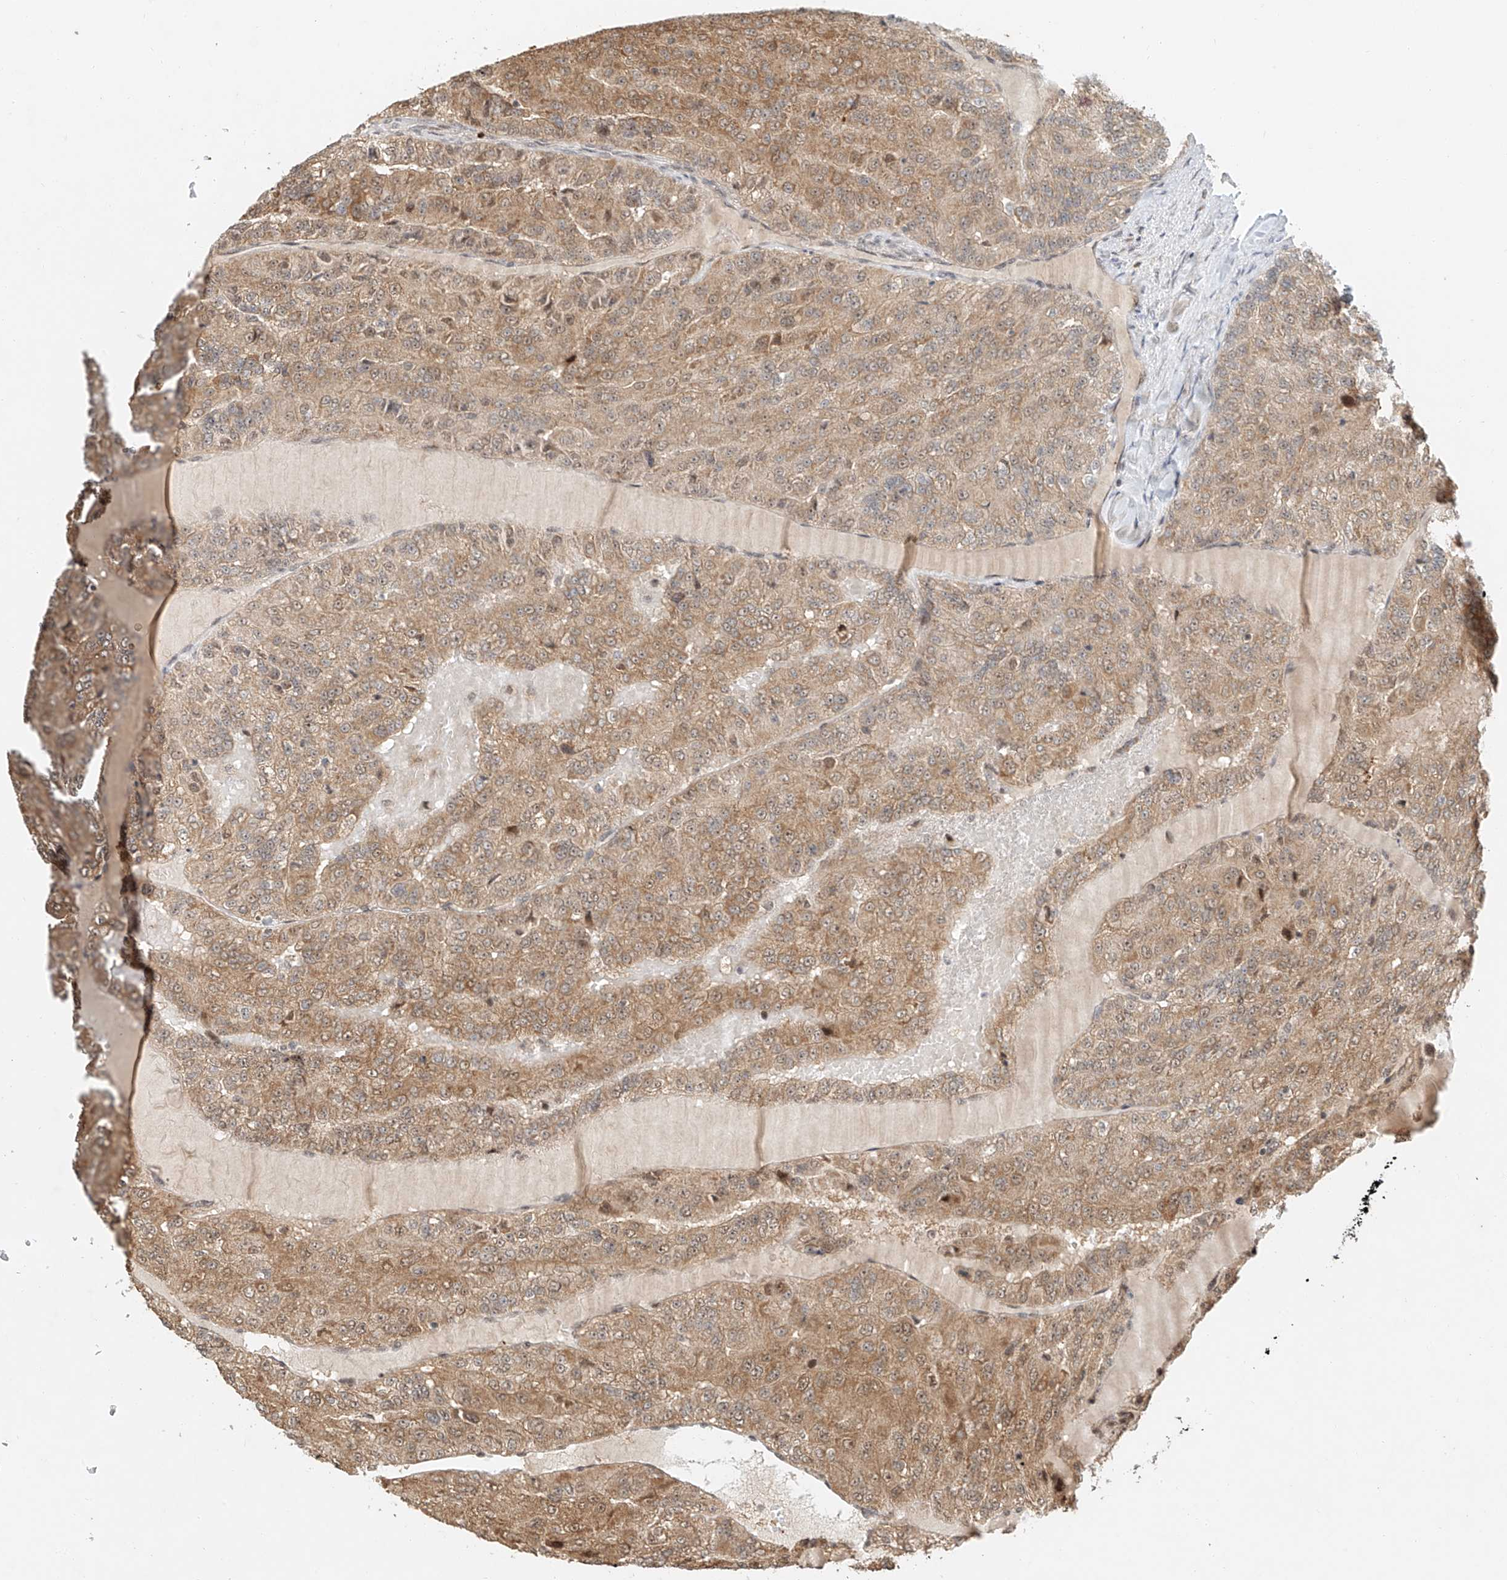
{"staining": {"intensity": "moderate", "quantity": ">75%", "location": "cytoplasmic/membranous"}, "tissue": "renal cancer", "cell_type": "Tumor cells", "image_type": "cancer", "snomed": [{"axis": "morphology", "description": "Adenocarcinoma, NOS"}, {"axis": "topography", "description": "Kidney"}], "caption": "Brown immunohistochemical staining in renal cancer (adenocarcinoma) shows moderate cytoplasmic/membranous expression in approximately >75% of tumor cells.", "gene": "SYTL3", "patient": {"sex": "female", "age": 63}}